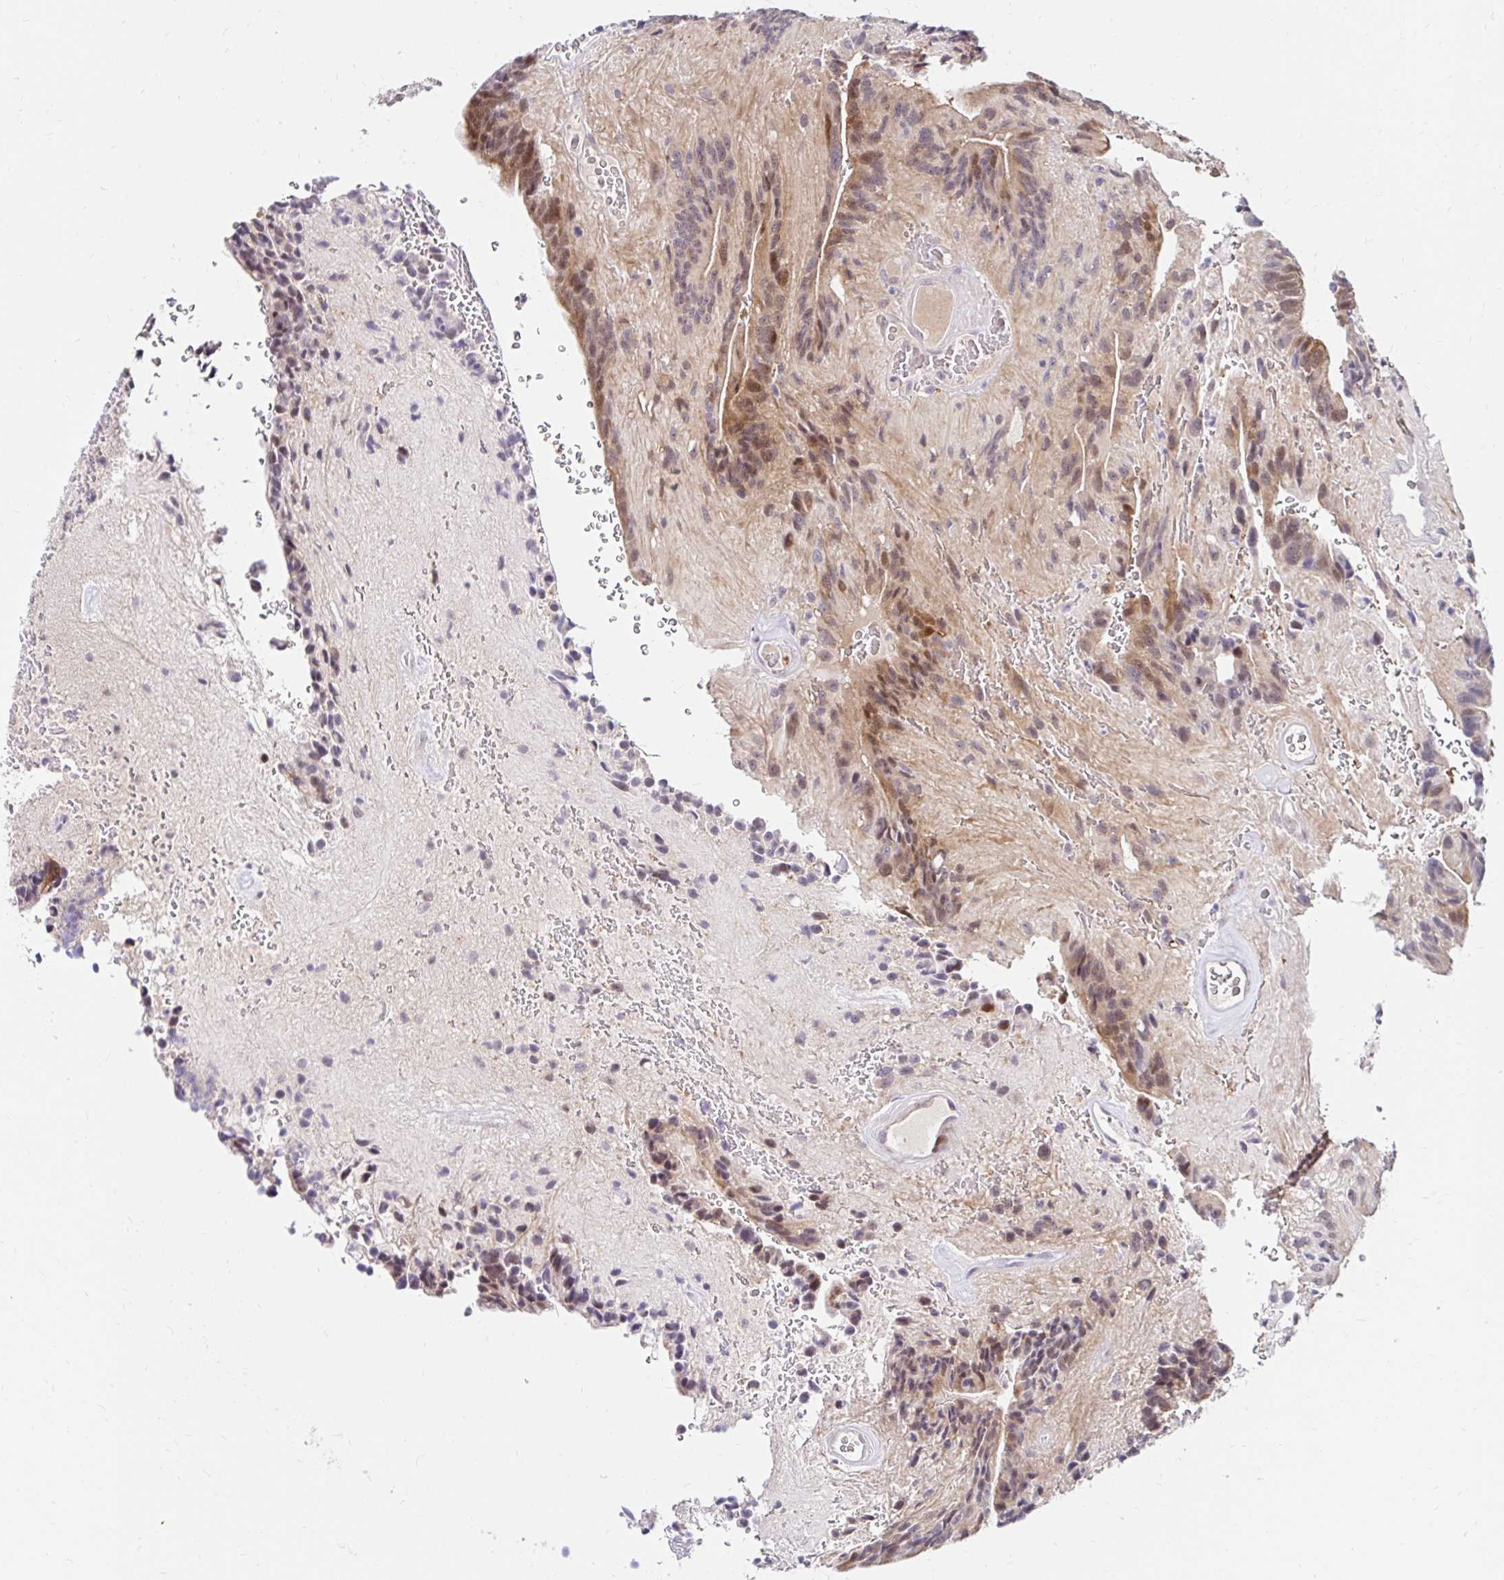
{"staining": {"intensity": "moderate", "quantity": "25%-75%", "location": "cytoplasmic/membranous,nuclear"}, "tissue": "glioma", "cell_type": "Tumor cells", "image_type": "cancer", "snomed": [{"axis": "morphology", "description": "Glioma, malignant, Low grade"}, {"axis": "topography", "description": "Brain"}], "caption": "Malignant low-grade glioma was stained to show a protein in brown. There is medium levels of moderate cytoplasmic/membranous and nuclear positivity in about 25%-75% of tumor cells. (DAB = brown stain, brightfield microscopy at high magnification).", "gene": "GUCY1A1", "patient": {"sex": "male", "age": 31}}